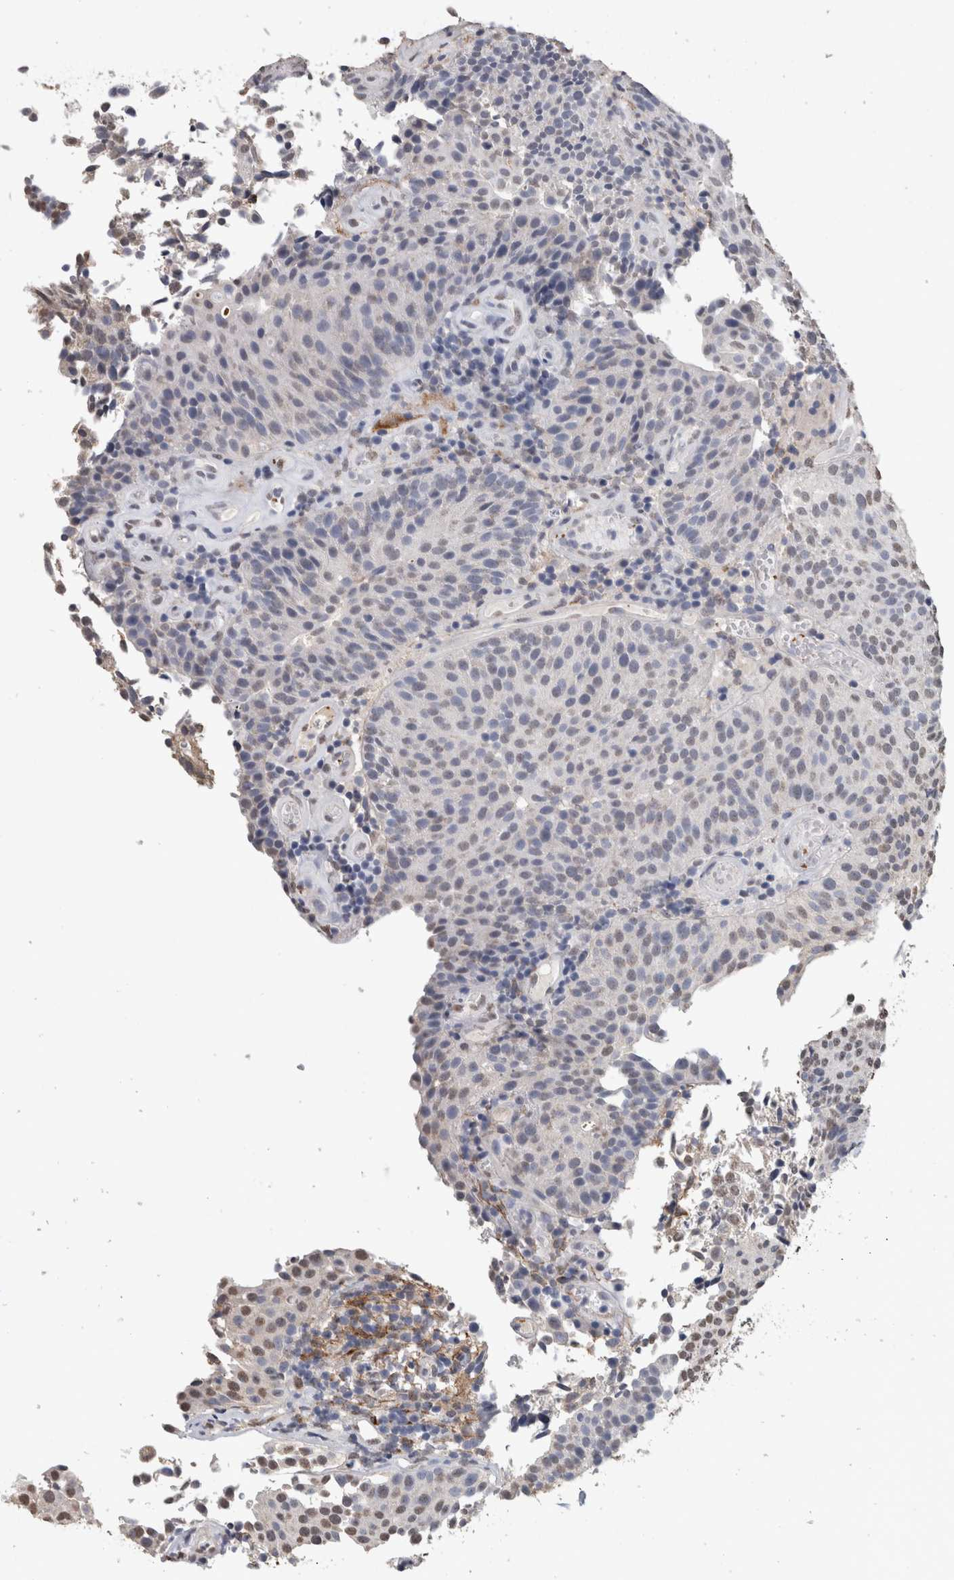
{"staining": {"intensity": "weak", "quantity": "<25%", "location": "nuclear"}, "tissue": "urothelial cancer", "cell_type": "Tumor cells", "image_type": "cancer", "snomed": [{"axis": "morphology", "description": "Urothelial carcinoma, Low grade"}, {"axis": "topography", "description": "Urinary bladder"}], "caption": "Immunohistochemistry (IHC) image of neoplastic tissue: human low-grade urothelial carcinoma stained with DAB shows no significant protein positivity in tumor cells.", "gene": "LTBP1", "patient": {"sex": "male", "age": 86}}